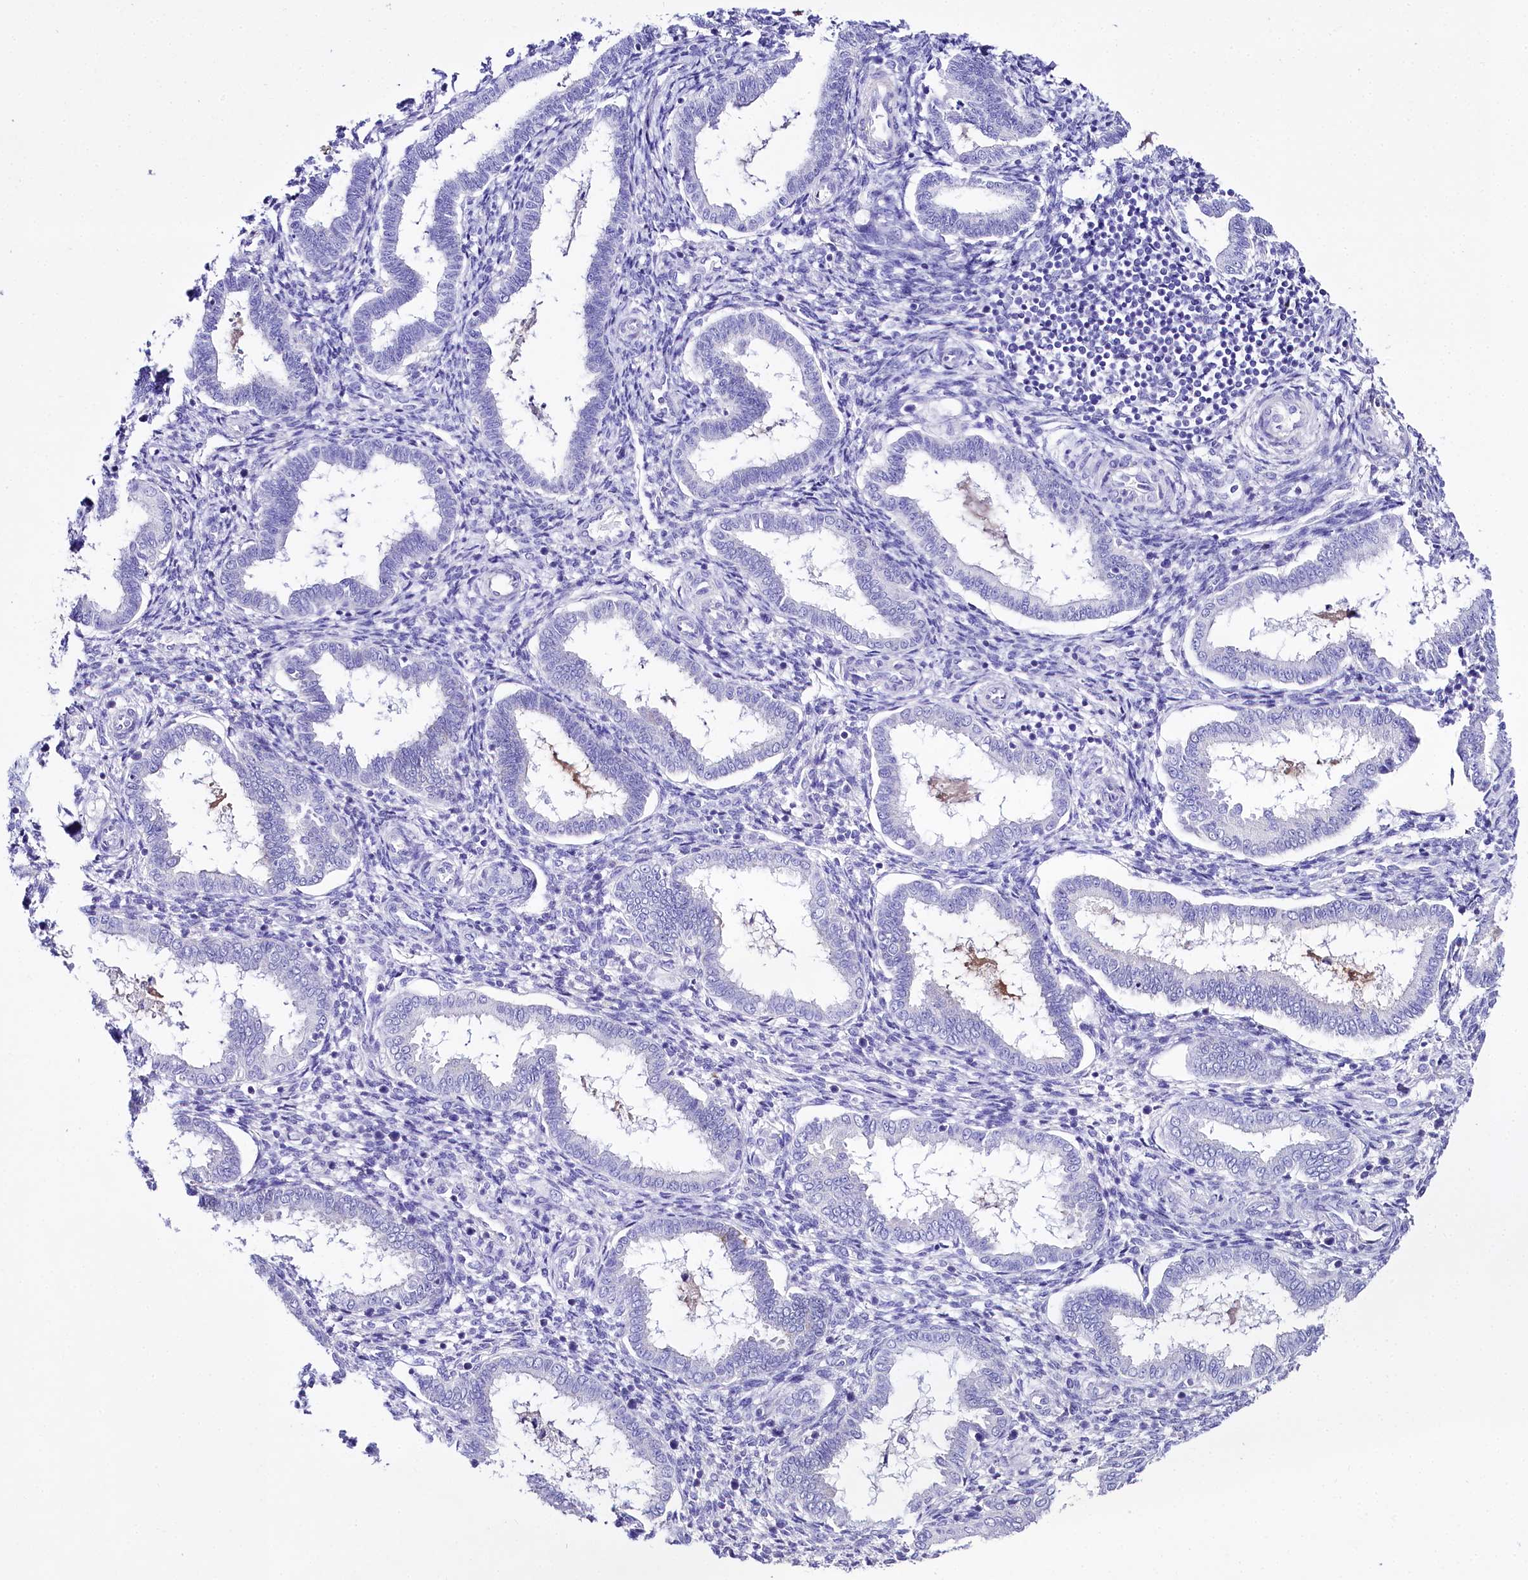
{"staining": {"intensity": "negative", "quantity": "none", "location": "none"}, "tissue": "endometrium", "cell_type": "Cells in endometrial stroma", "image_type": "normal", "snomed": [{"axis": "morphology", "description": "Normal tissue, NOS"}, {"axis": "topography", "description": "Endometrium"}], "caption": "Endometrium stained for a protein using immunohistochemistry reveals no expression cells in endometrial stroma.", "gene": "A2ML1", "patient": {"sex": "female", "age": 24}}